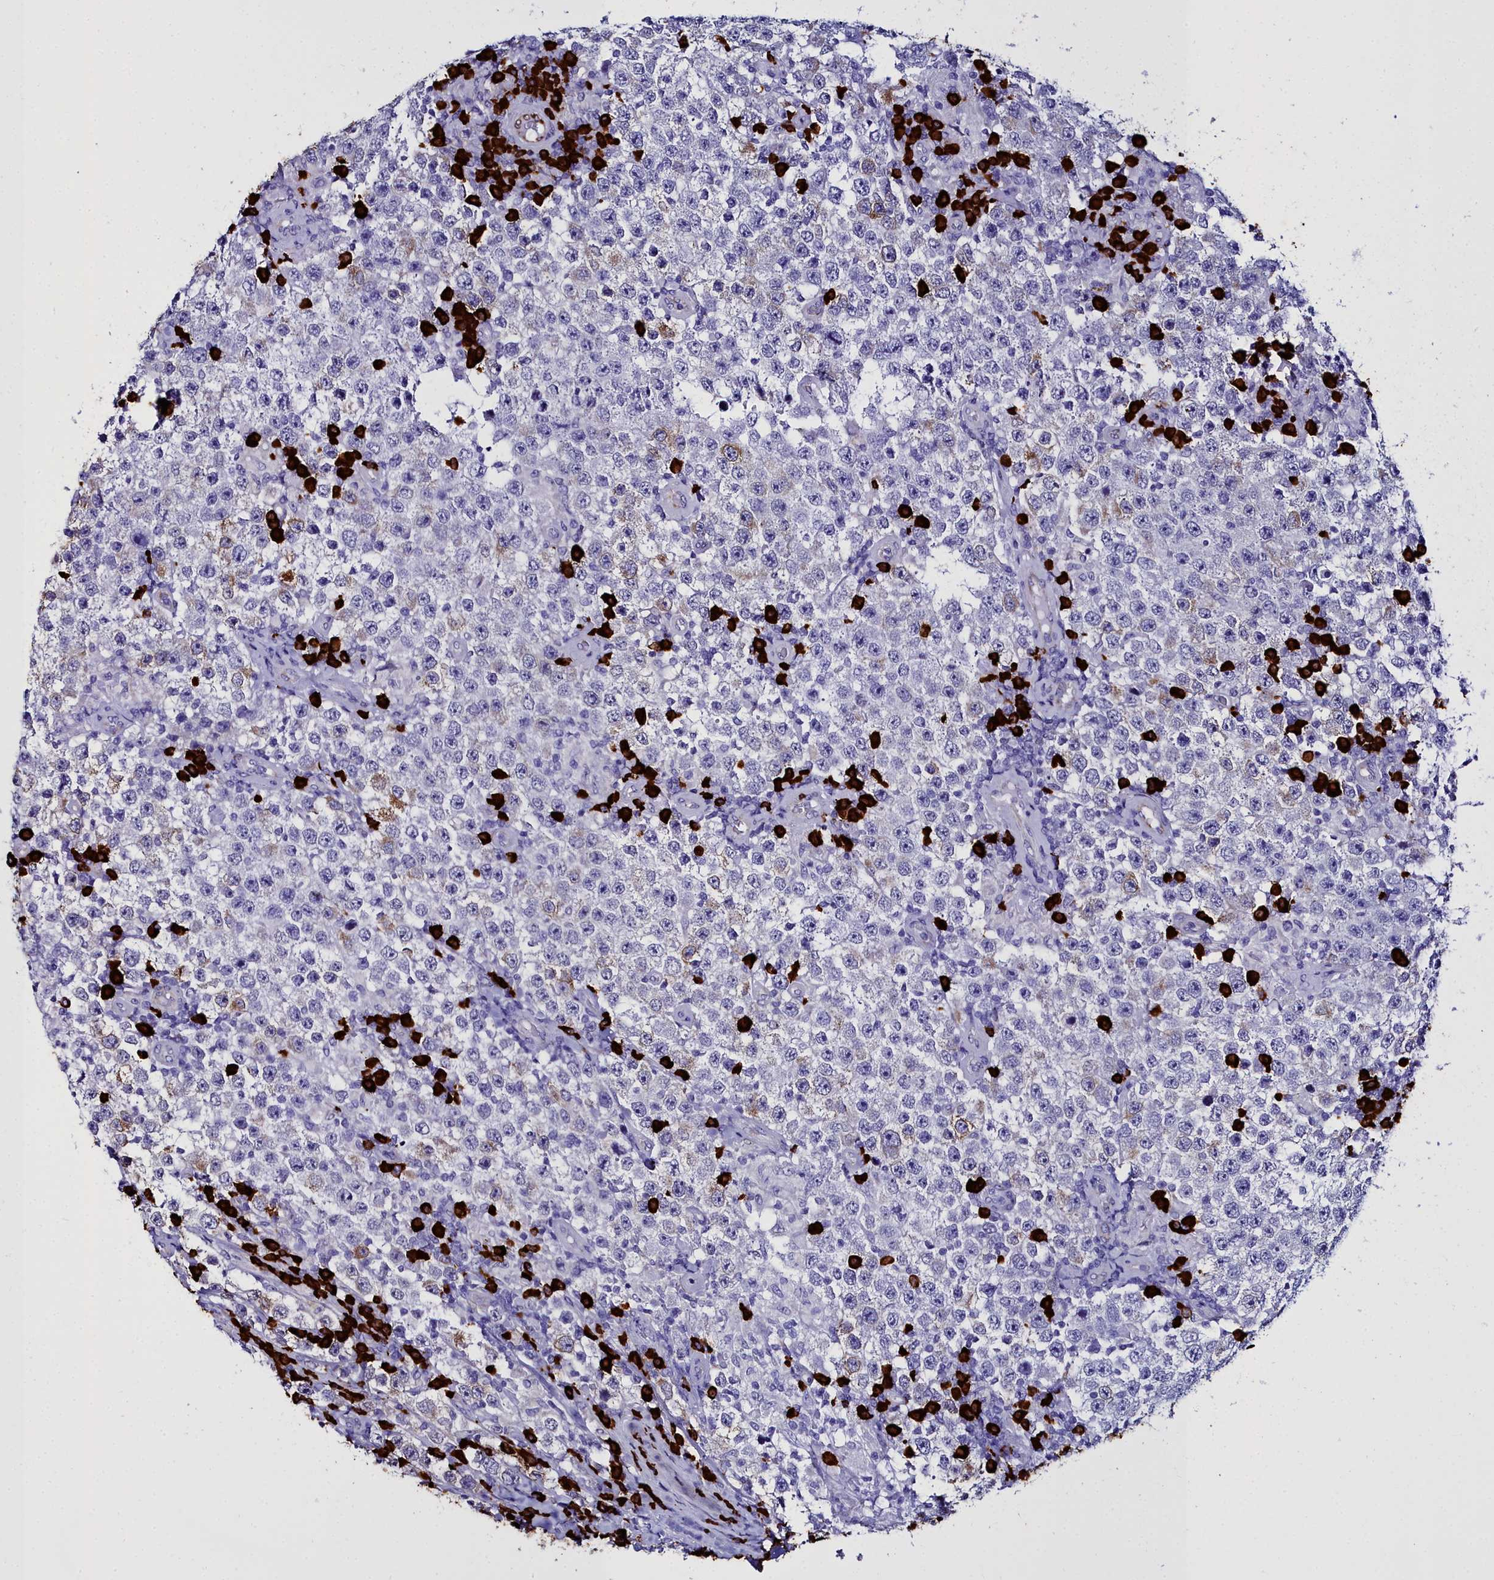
{"staining": {"intensity": "weak", "quantity": "<25%", "location": "cytoplasmic/membranous"}, "tissue": "testis cancer", "cell_type": "Tumor cells", "image_type": "cancer", "snomed": [{"axis": "morphology", "description": "Normal tissue, NOS"}, {"axis": "morphology", "description": "Urothelial carcinoma, High grade"}, {"axis": "morphology", "description": "Seminoma, NOS"}, {"axis": "morphology", "description": "Carcinoma, Embryonal, NOS"}, {"axis": "topography", "description": "Urinary bladder"}, {"axis": "topography", "description": "Testis"}], "caption": "High magnification brightfield microscopy of seminoma (testis) stained with DAB (3,3'-diaminobenzidine) (brown) and counterstained with hematoxylin (blue): tumor cells show no significant staining. The staining is performed using DAB brown chromogen with nuclei counter-stained in using hematoxylin.", "gene": "TXNDC5", "patient": {"sex": "male", "age": 41}}